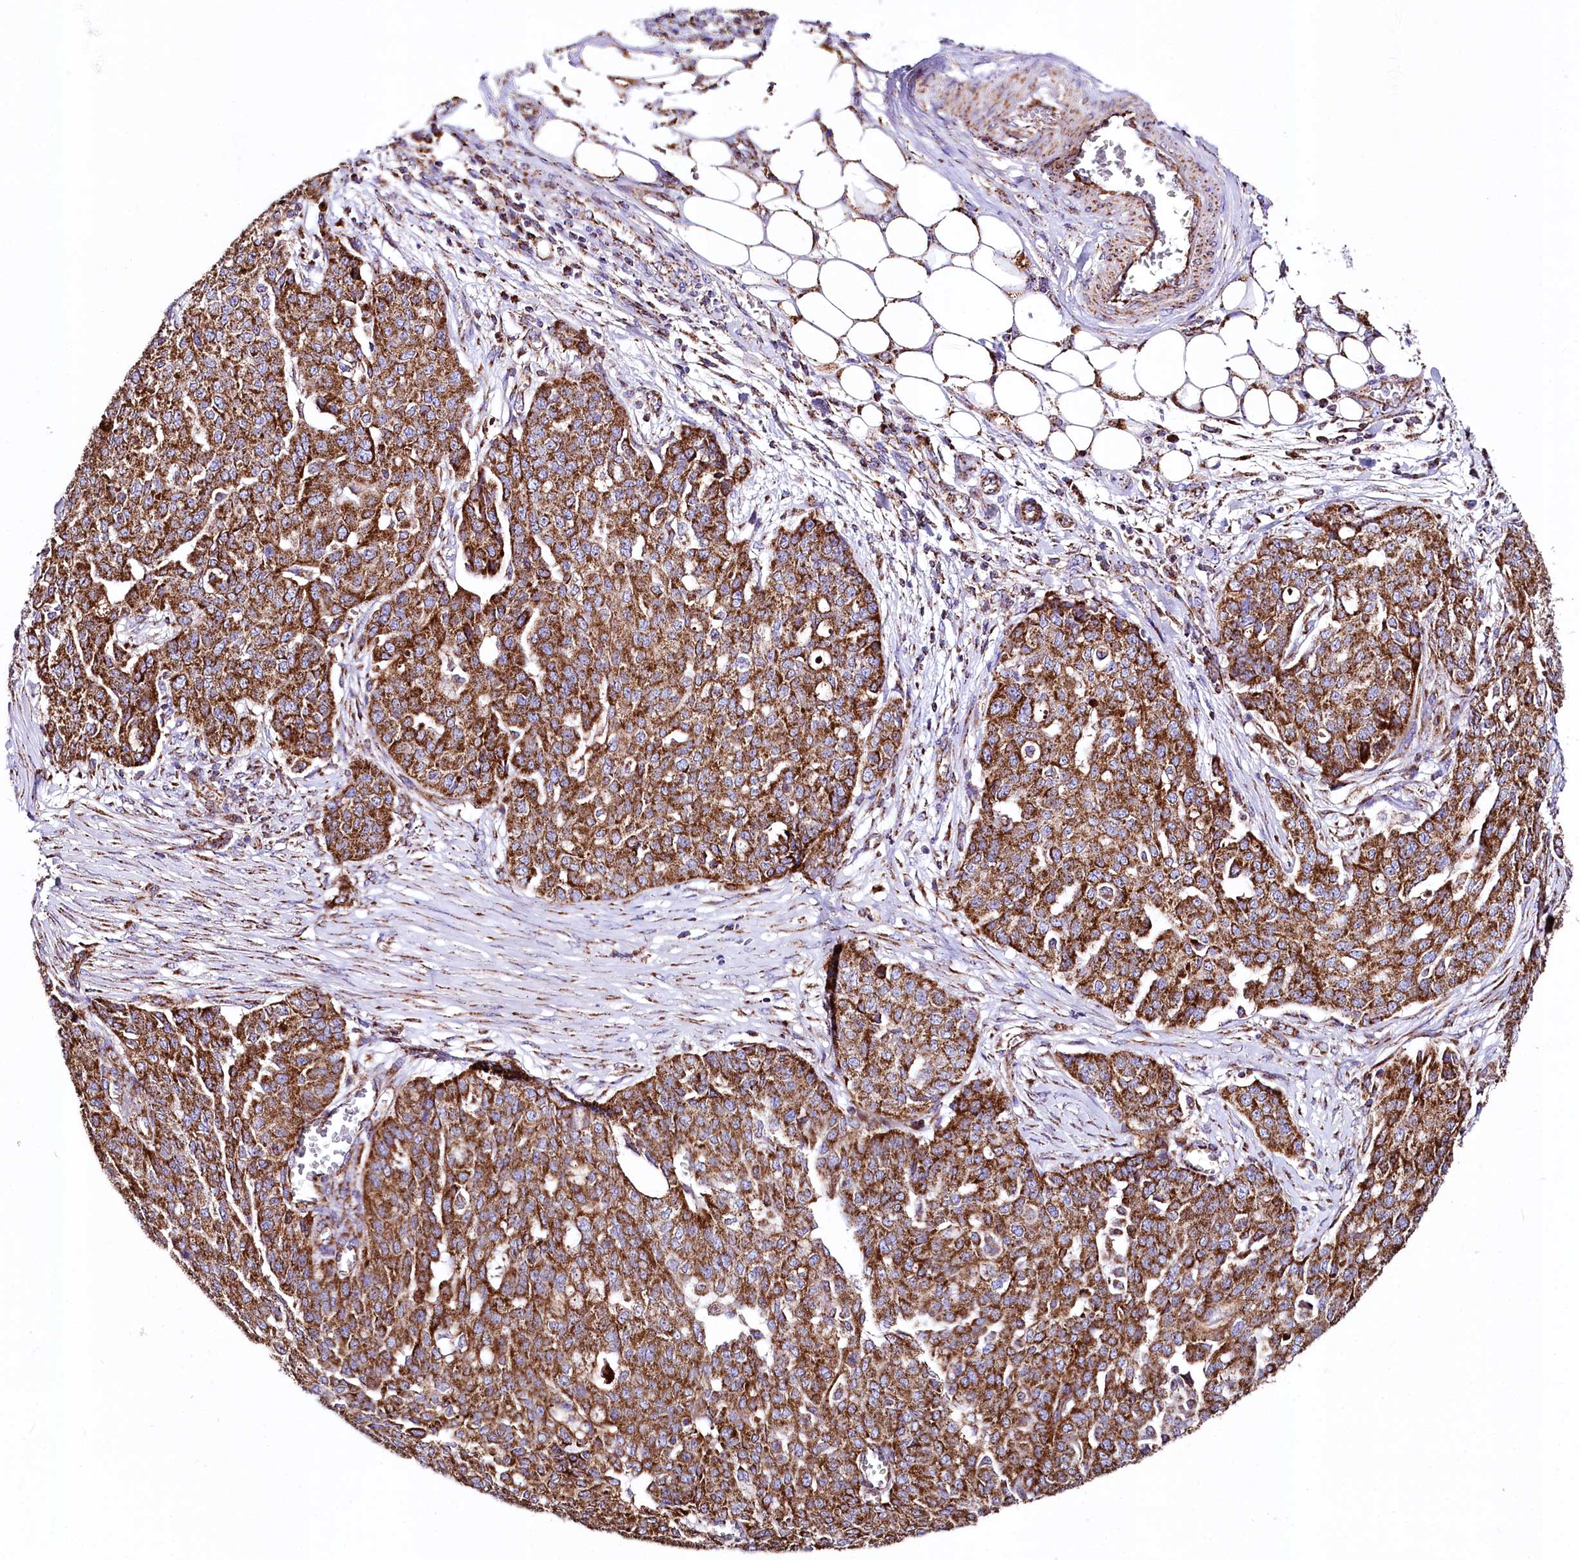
{"staining": {"intensity": "strong", "quantity": ">75%", "location": "cytoplasmic/membranous"}, "tissue": "ovarian cancer", "cell_type": "Tumor cells", "image_type": "cancer", "snomed": [{"axis": "morphology", "description": "Cystadenocarcinoma, serous, NOS"}, {"axis": "topography", "description": "Soft tissue"}, {"axis": "topography", "description": "Ovary"}], "caption": "The histopathology image demonstrates immunohistochemical staining of ovarian serous cystadenocarcinoma. There is strong cytoplasmic/membranous positivity is identified in about >75% of tumor cells.", "gene": "APLP2", "patient": {"sex": "female", "age": 57}}